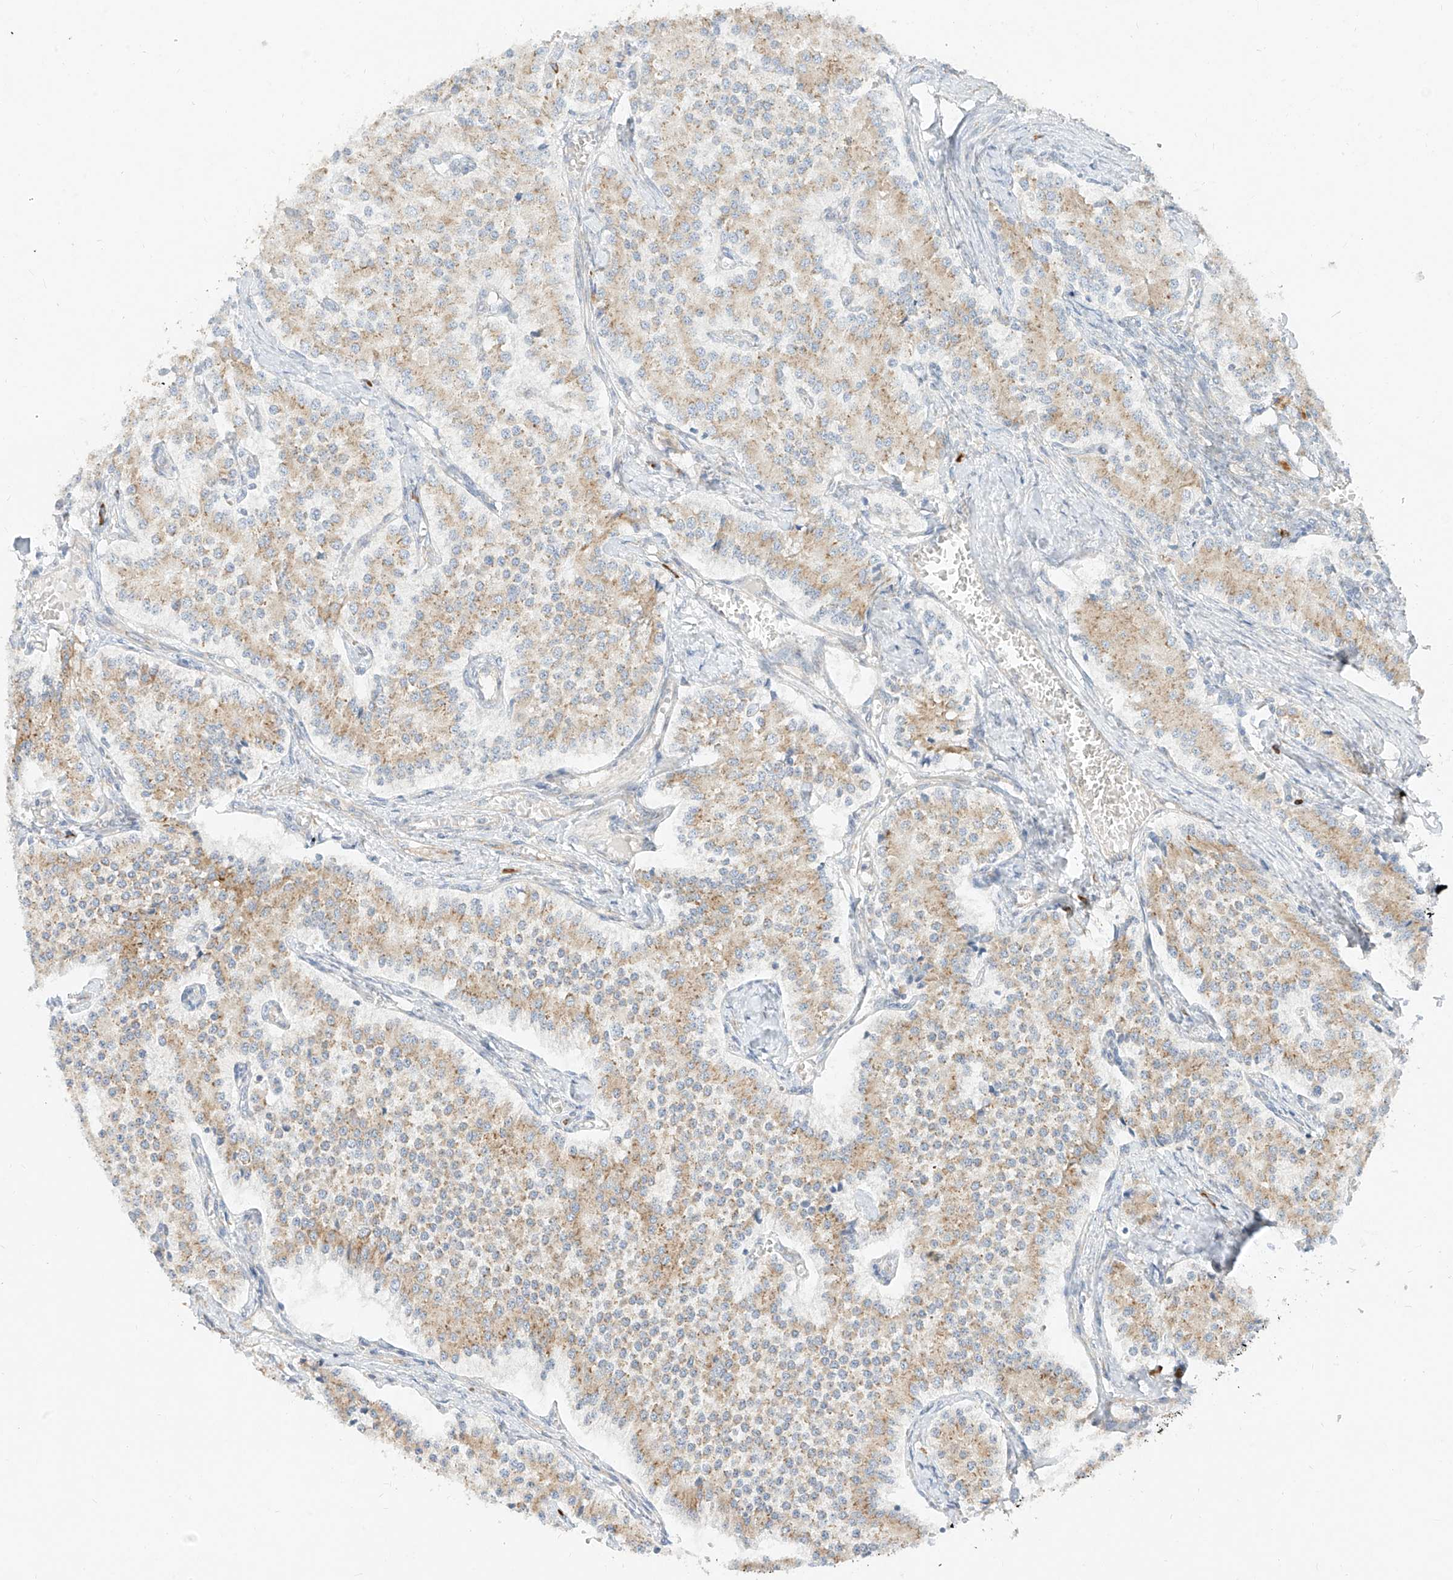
{"staining": {"intensity": "moderate", "quantity": "<25%", "location": "cytoplasmic/membranous"}, "tissue": "carcinoid", "cell_type": "Tumor cells", "image_type": "cancer", "snomed": [{"axis": "morphology", "description": "Carcinoid, malignant, NOS"}, {"axis": "topography", "description": "Colon"}], "caption": "Immunohistochemical staining of carcinoid reveals low levels of moderate cytoplasmic/membranous staining in about <25% of tumor cells.", "gene": "STT3A", "patient": {"sex": "female", "age": 52}}